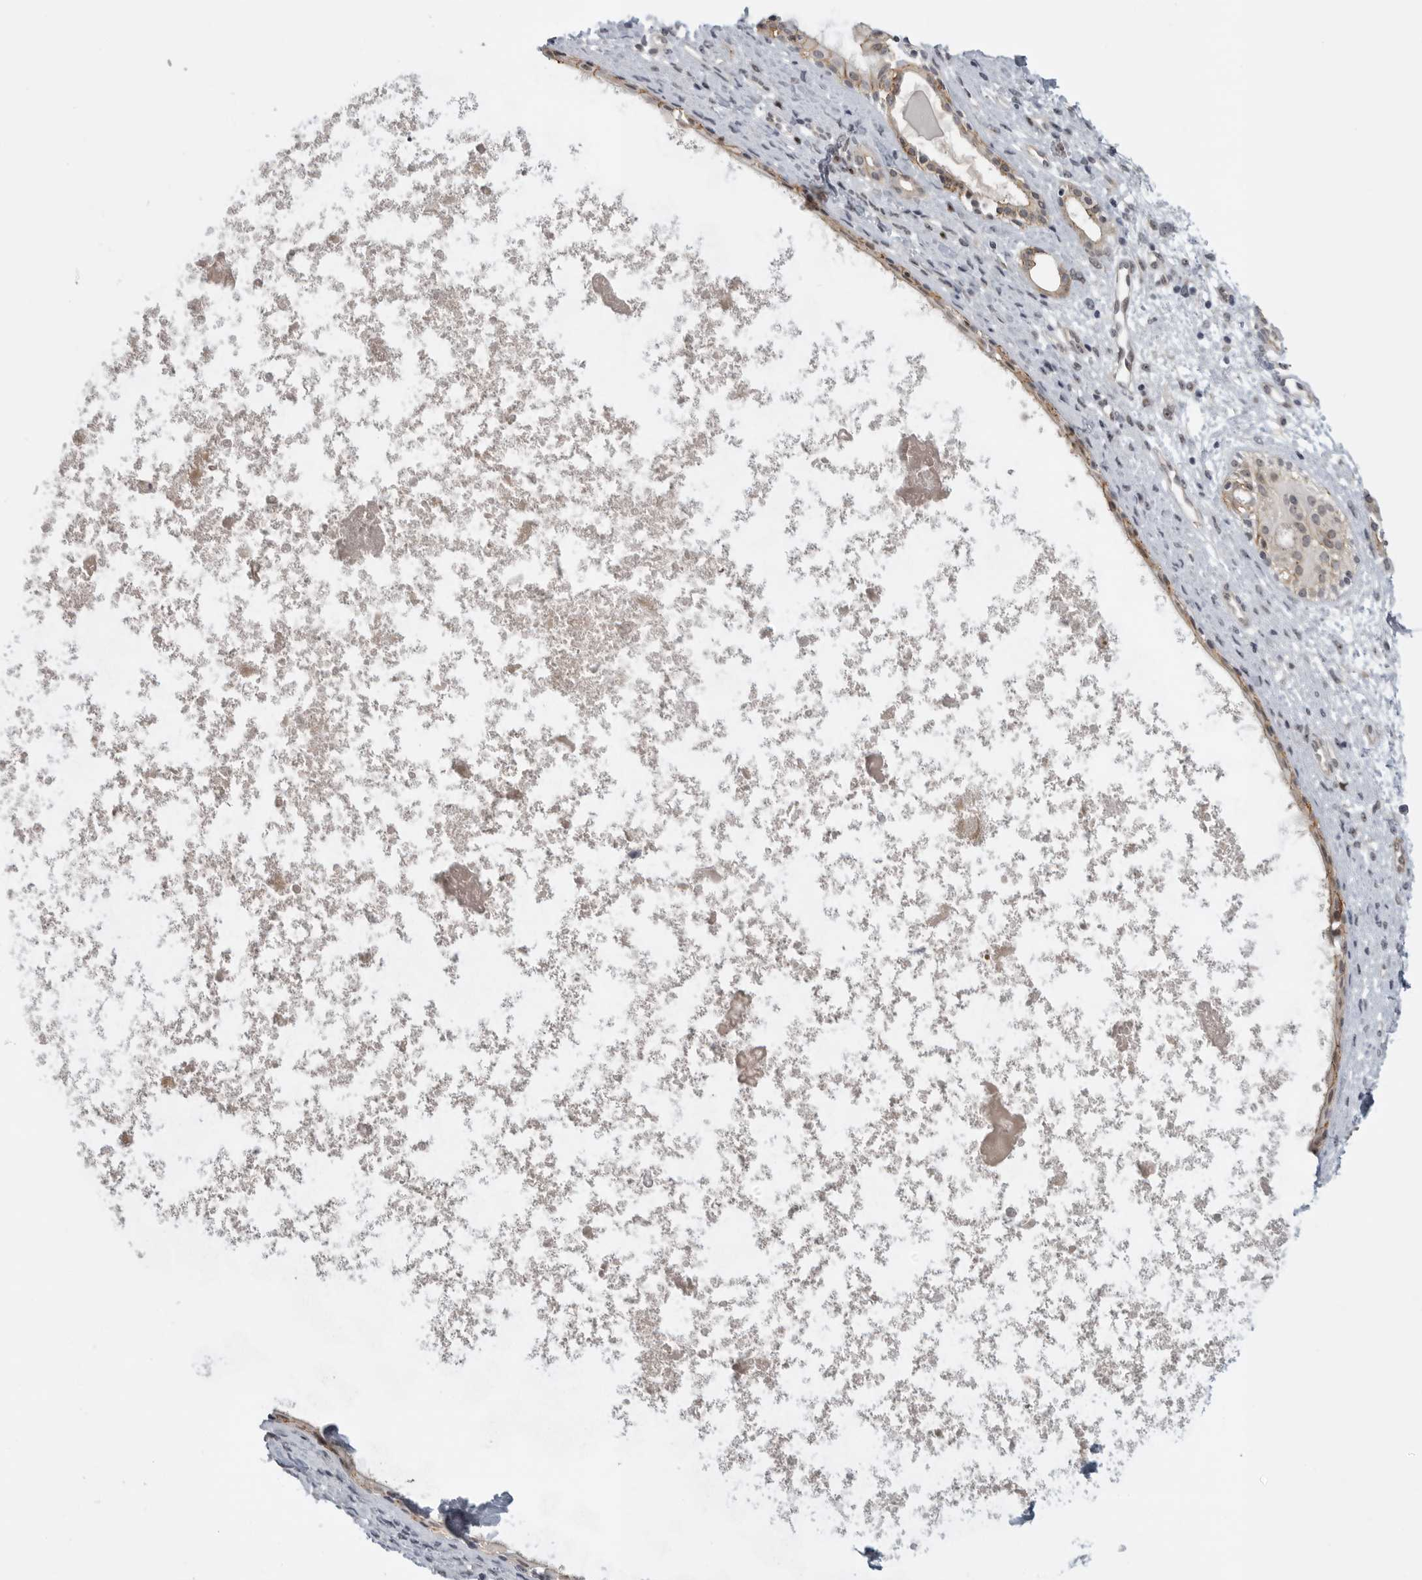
{"staining": {"intensity": "moderate", "quantity": ">75%", "location": "cytoplasmic/membranous"}, "tissue": "nasopharynx", "cell_type": "Respiratory epithelial cells", "image_type": "normal", "snomed": [{"axis": "morphology", "description": "Normal tissue, NOS"}, {"axis": "topography", "description": "Nasopharynx"}], "caption": "The histopathology image exhibits immunohistochemical staining of unremarkable nasopharynx. There is moderate cytoplasmic/membranous staining is present in about >75% of respiratory epithelial cells.", "gene": "CEP295NL", "patient": {"sex": "male", "age": 22}}